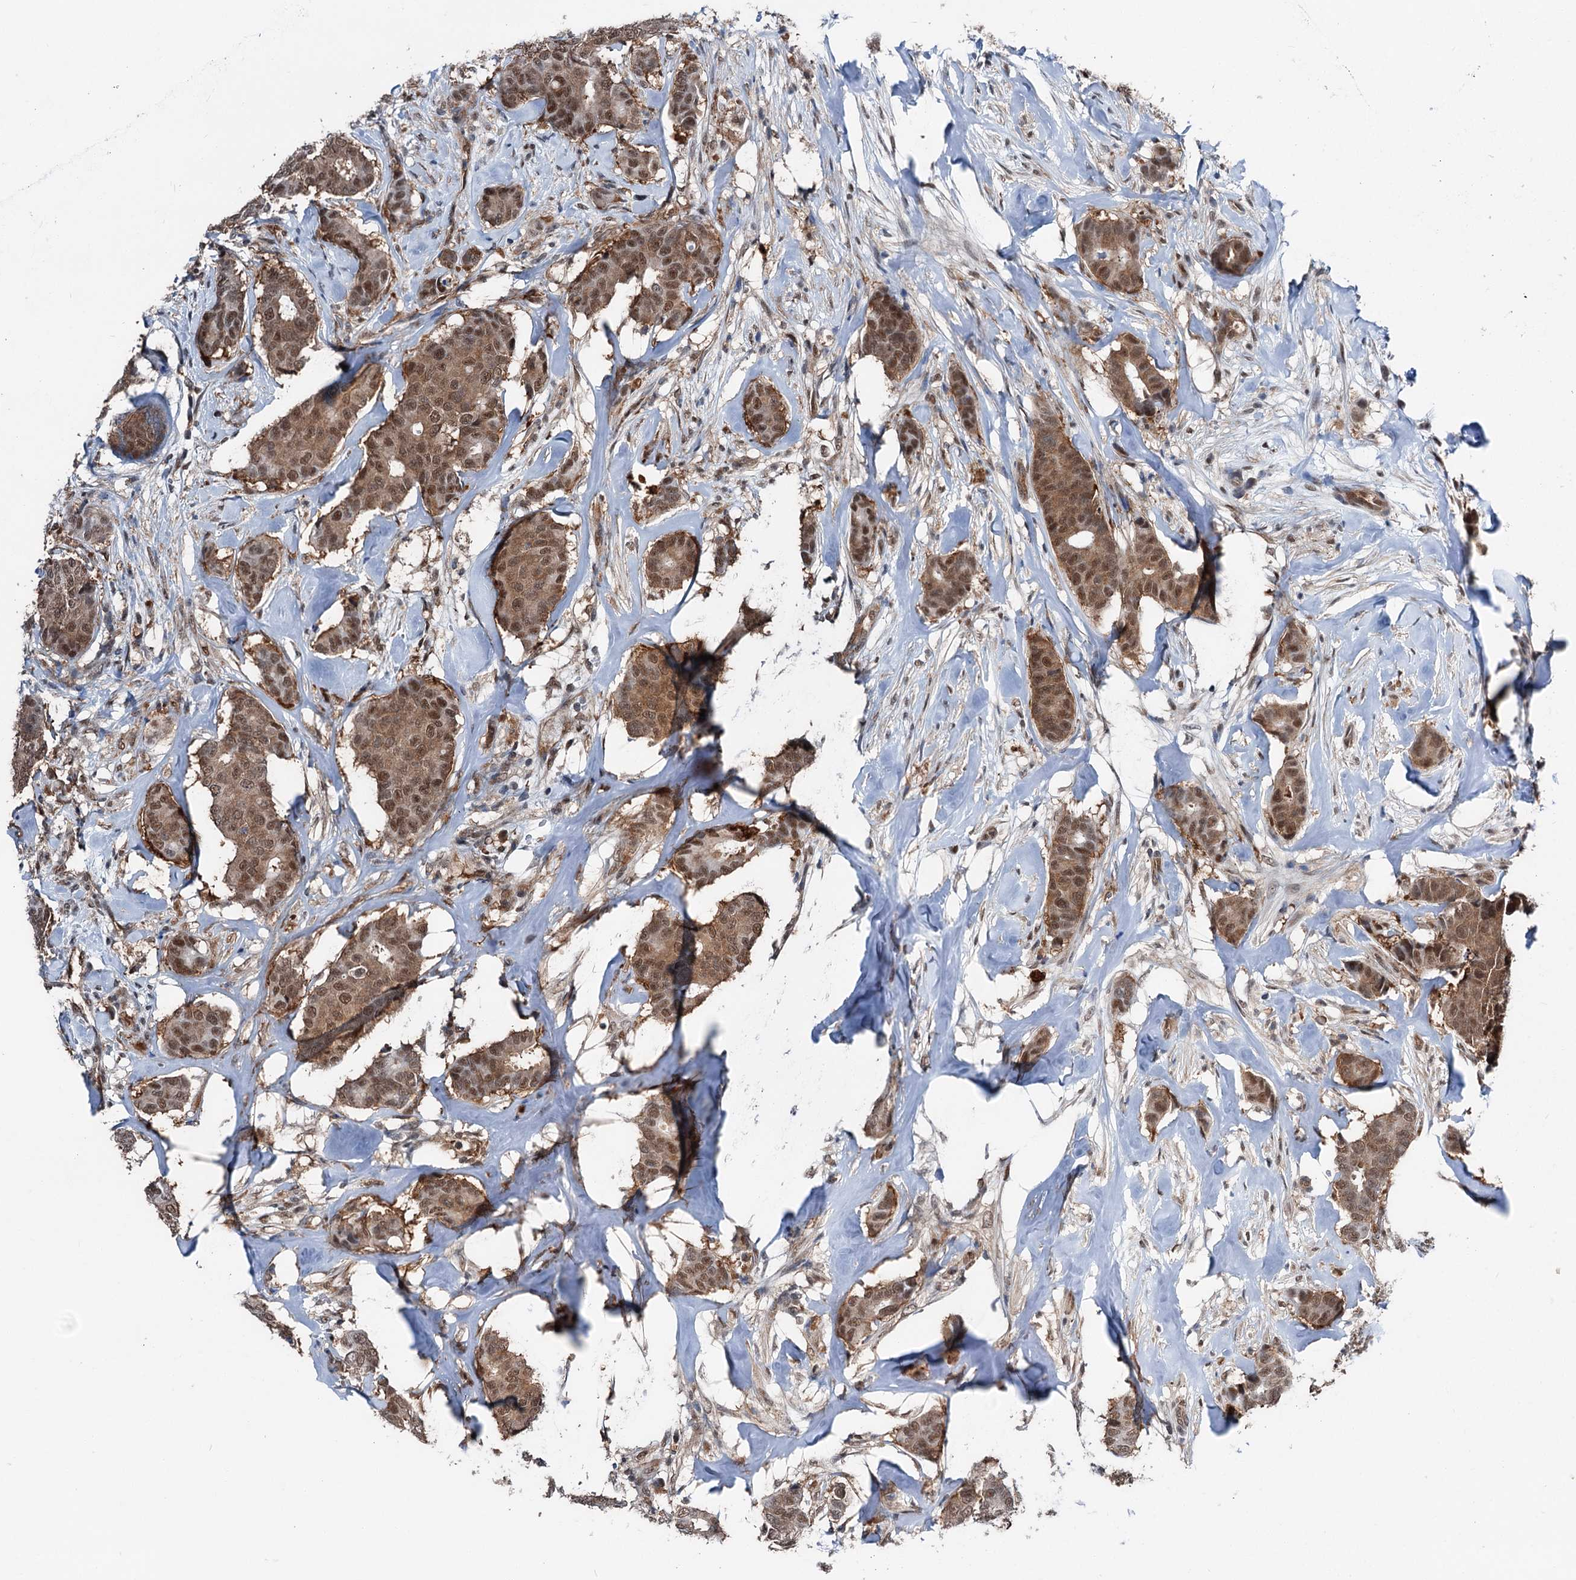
{"staining": {"intensity": "moderate", "quantity": ">75%", "location": "cytoplasmic/membranous,nuclear"}, "tissue": "breast cancer", "cell_type": "Tumor cells", "image_type": "cancer", "snomed": [{"axis": "morphology", "description": "Duct carcinoma"}, {"axis": "topography", "description": "Breast"}], "caption": "Breast infiltrating ductal carcinoma stained for a protein displays moderate cytoplasmic/membranous and nuclear positivity in tumor cells.", "gene": "PSMD13", "patient": {"sex": "female", "age": 75}}